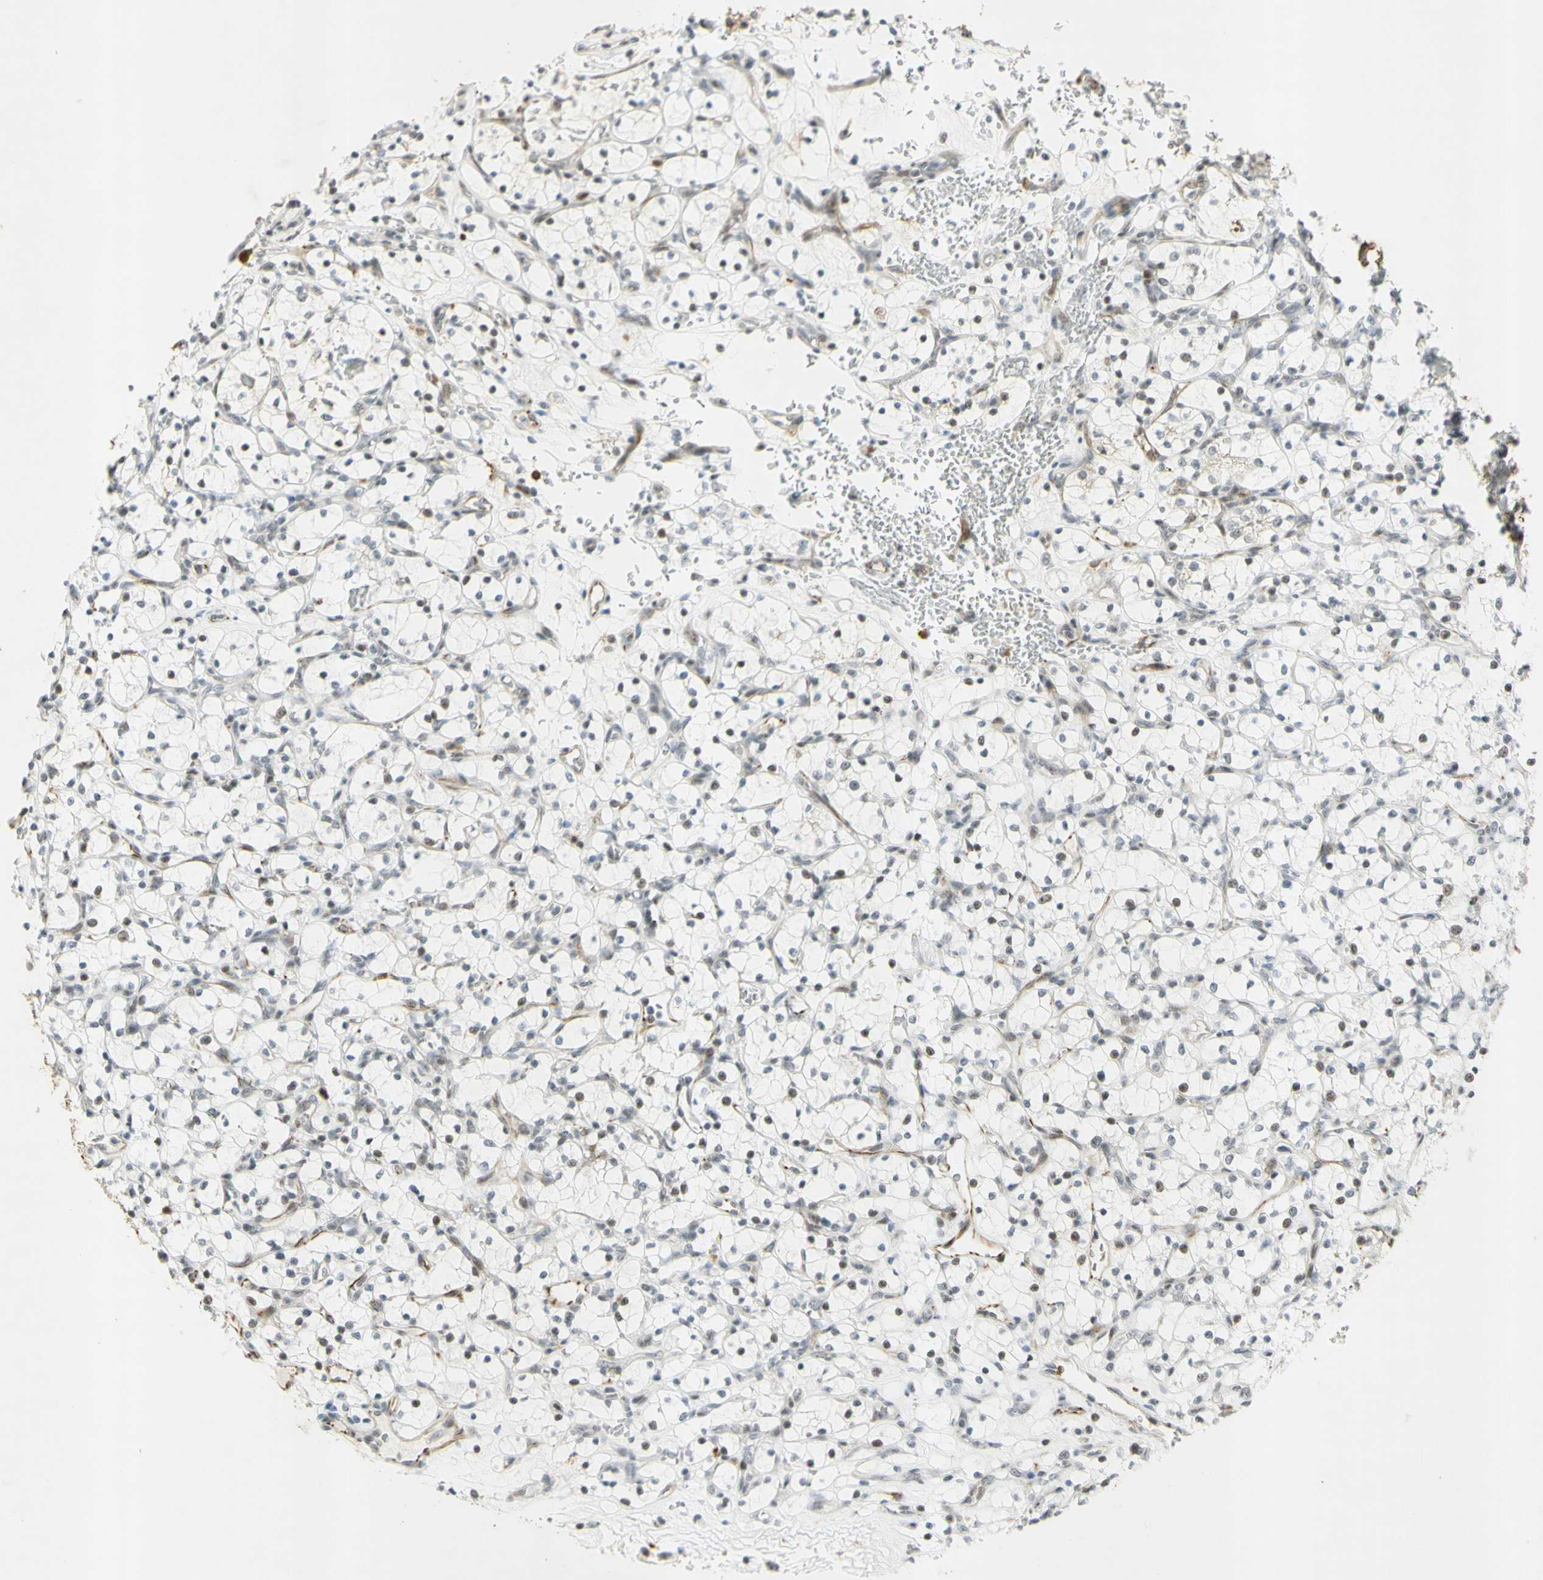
{"staining": {"intensity": "moderate", "quantity": "25%-75%", "location": "nuclear"}, "tissue": "renal cancer", "cell_type": "Tumor cells", "image_type": "cancer", "snomed": [{"axis": "morphology", "description": "Adenocarcinoma, NOS"}, {"axis": "topography", "description": "Kidney"}], "caption": "About 25%-75% of tumor cells in renal cancer reveal moderate nuclear protein positivity as visualized by brown immunohistochemical staining.", "gene": "IRF1", "patient": {"sex": "female", "age": 69}}